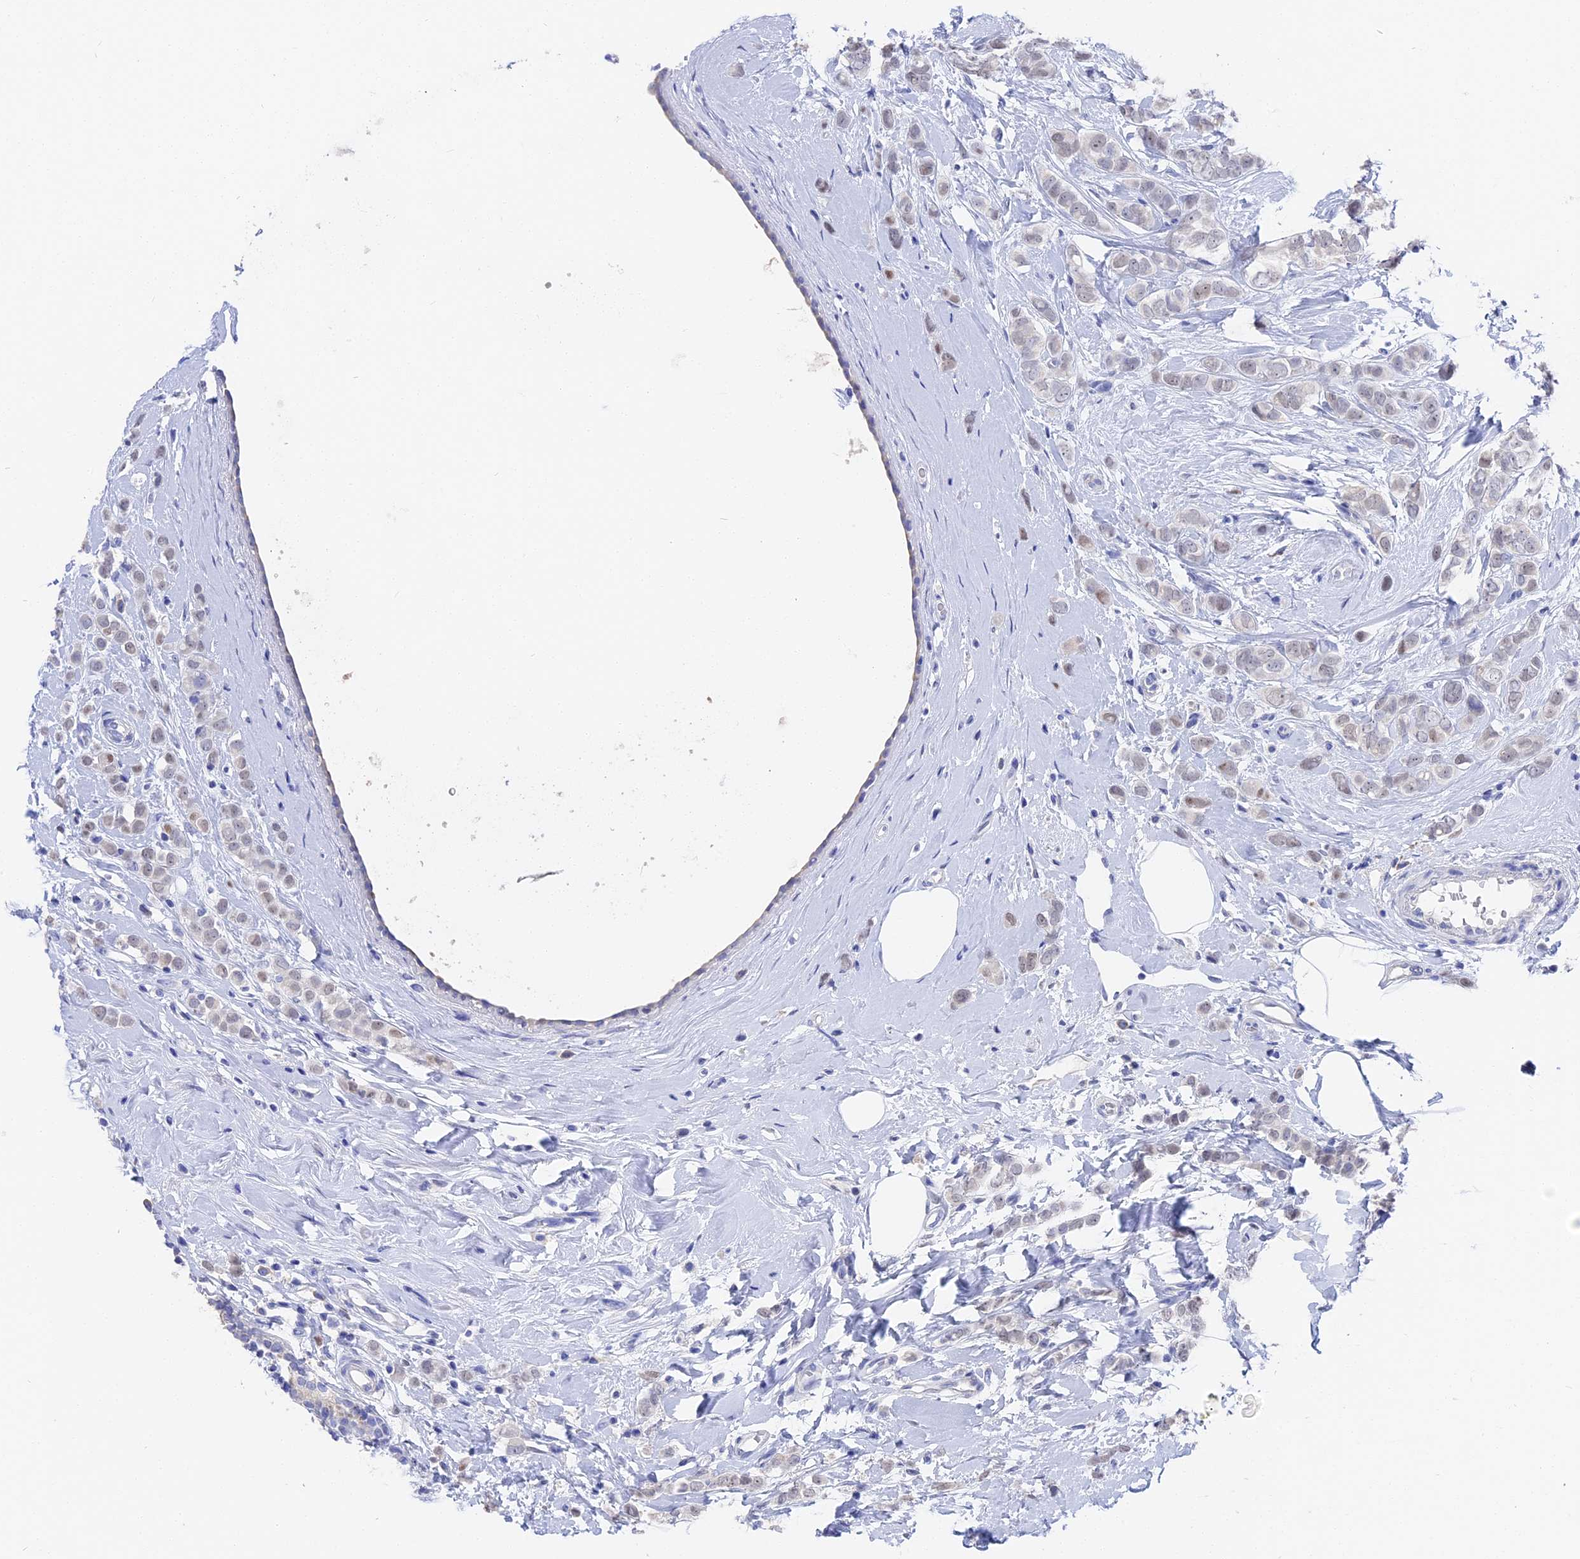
{"staining": {"intensity": "weak", "quantity": "<25%", "location": "nuclear"}, "tissue": "breast cancer", "cell_type": "Tumor cells", "image_type": "cancer", "snomed": [{"axis": "morphology", "description": "Lobular carcinoma"}, {"axis": "topography", "description": "Breast"}], "caption": "High magnification brightfield microscopy of lobular carcinoma (breast) stained with DAB (brown) and counterstained with hematoxylin (blue): tumor cells show no significant positivity. The staining is performed using DAB (3,3'-diaminobenzidine) brown chromogen with nuclei counter-stained in using hematoxylin.", "gene": "VPS33B", "patient": {"sex": "female", "age": 47}}